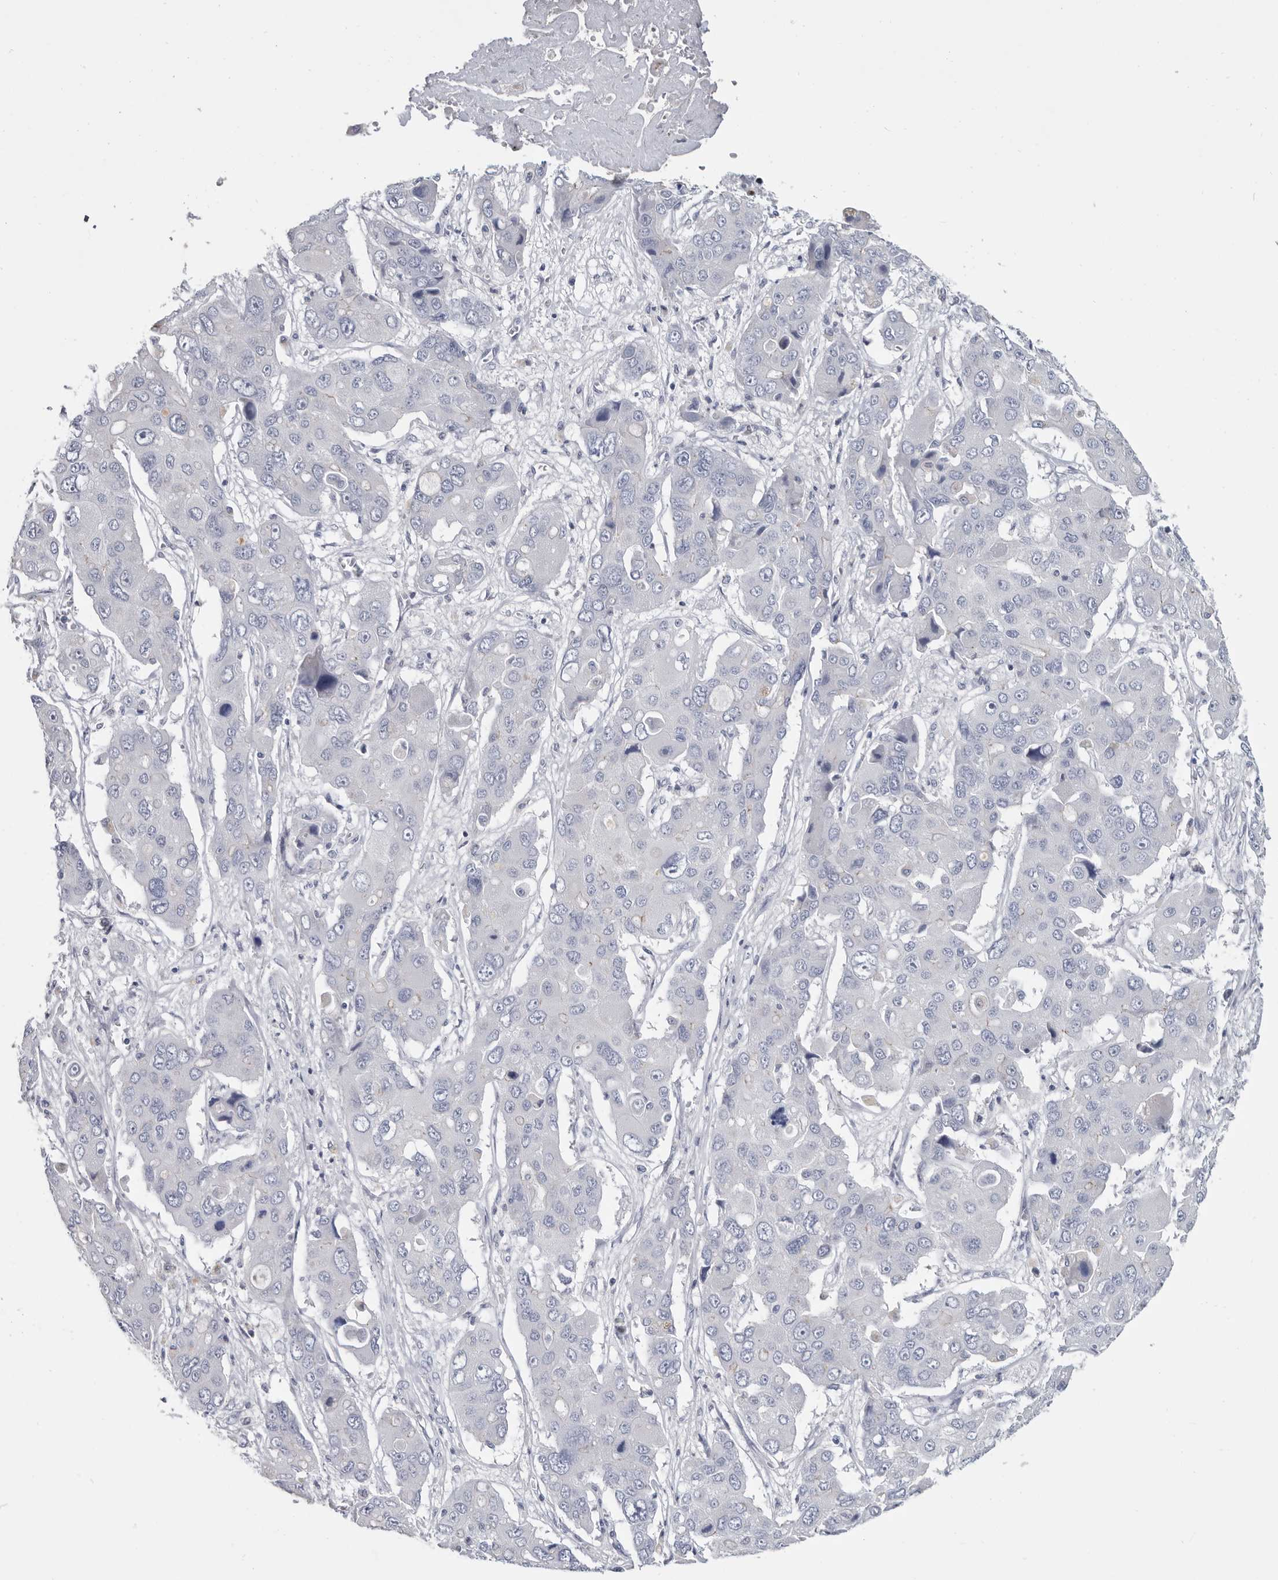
{"staining": {"intensity": "negative", "quantity": "none", "location": "none"}, "tissue": "liver cancer", "cell_type": "Tumor cells", "image_type": "cancer", "snomed": [{"axis": "morphology", "description": "Cholangiocarcinoma"}, {"axis": "topography", "description": "Liver"}], "caption": "Tumor cells show no significant protein positivity in cholangiocarcinoma (liver). (DAB IHC, high magnification).", "gene": "WRAP73", "patient": {"sex": "male", "age": 67}}